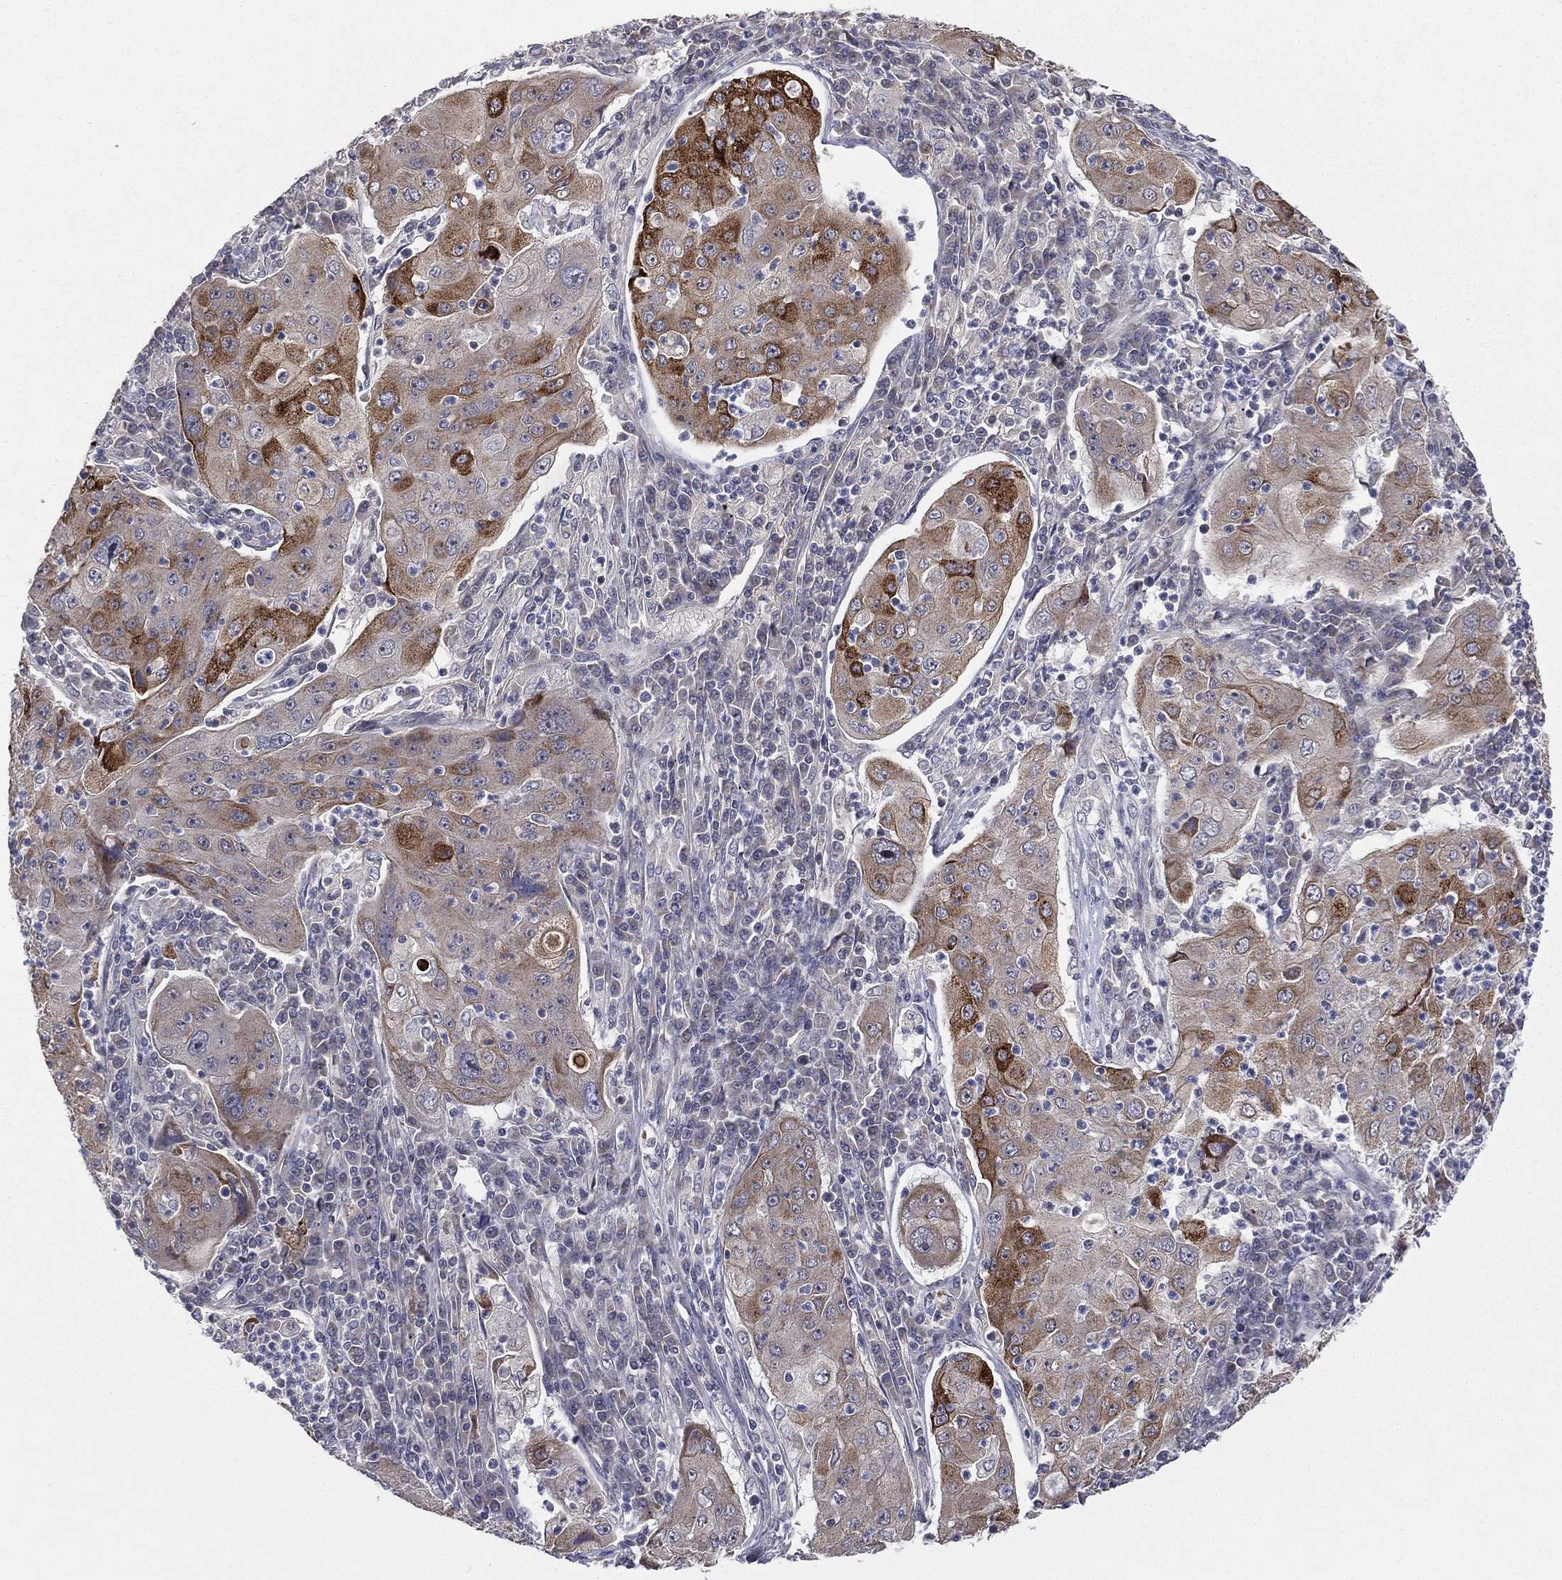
{"staining": {"intensity": "strong", "quantity": "<25%", "location": "cytoplasmic/membranous"}, "tissue": "lung cancer", "cell_type": "Tumor cells", "image_type": "cancer", "snomed": [{"axis": "morphology", "description": "Squamous cell carcinoma, NOS"}, {"axis": "topography", "description": "Lung"}], "caption": "Strong cytoplasmic/membranous protein positivity is present in approximately <25% of tumor cells in squamous cell carcinoma (lung).", "gene": "KAT14", "patient": {"sex": "female", "age": 59}}